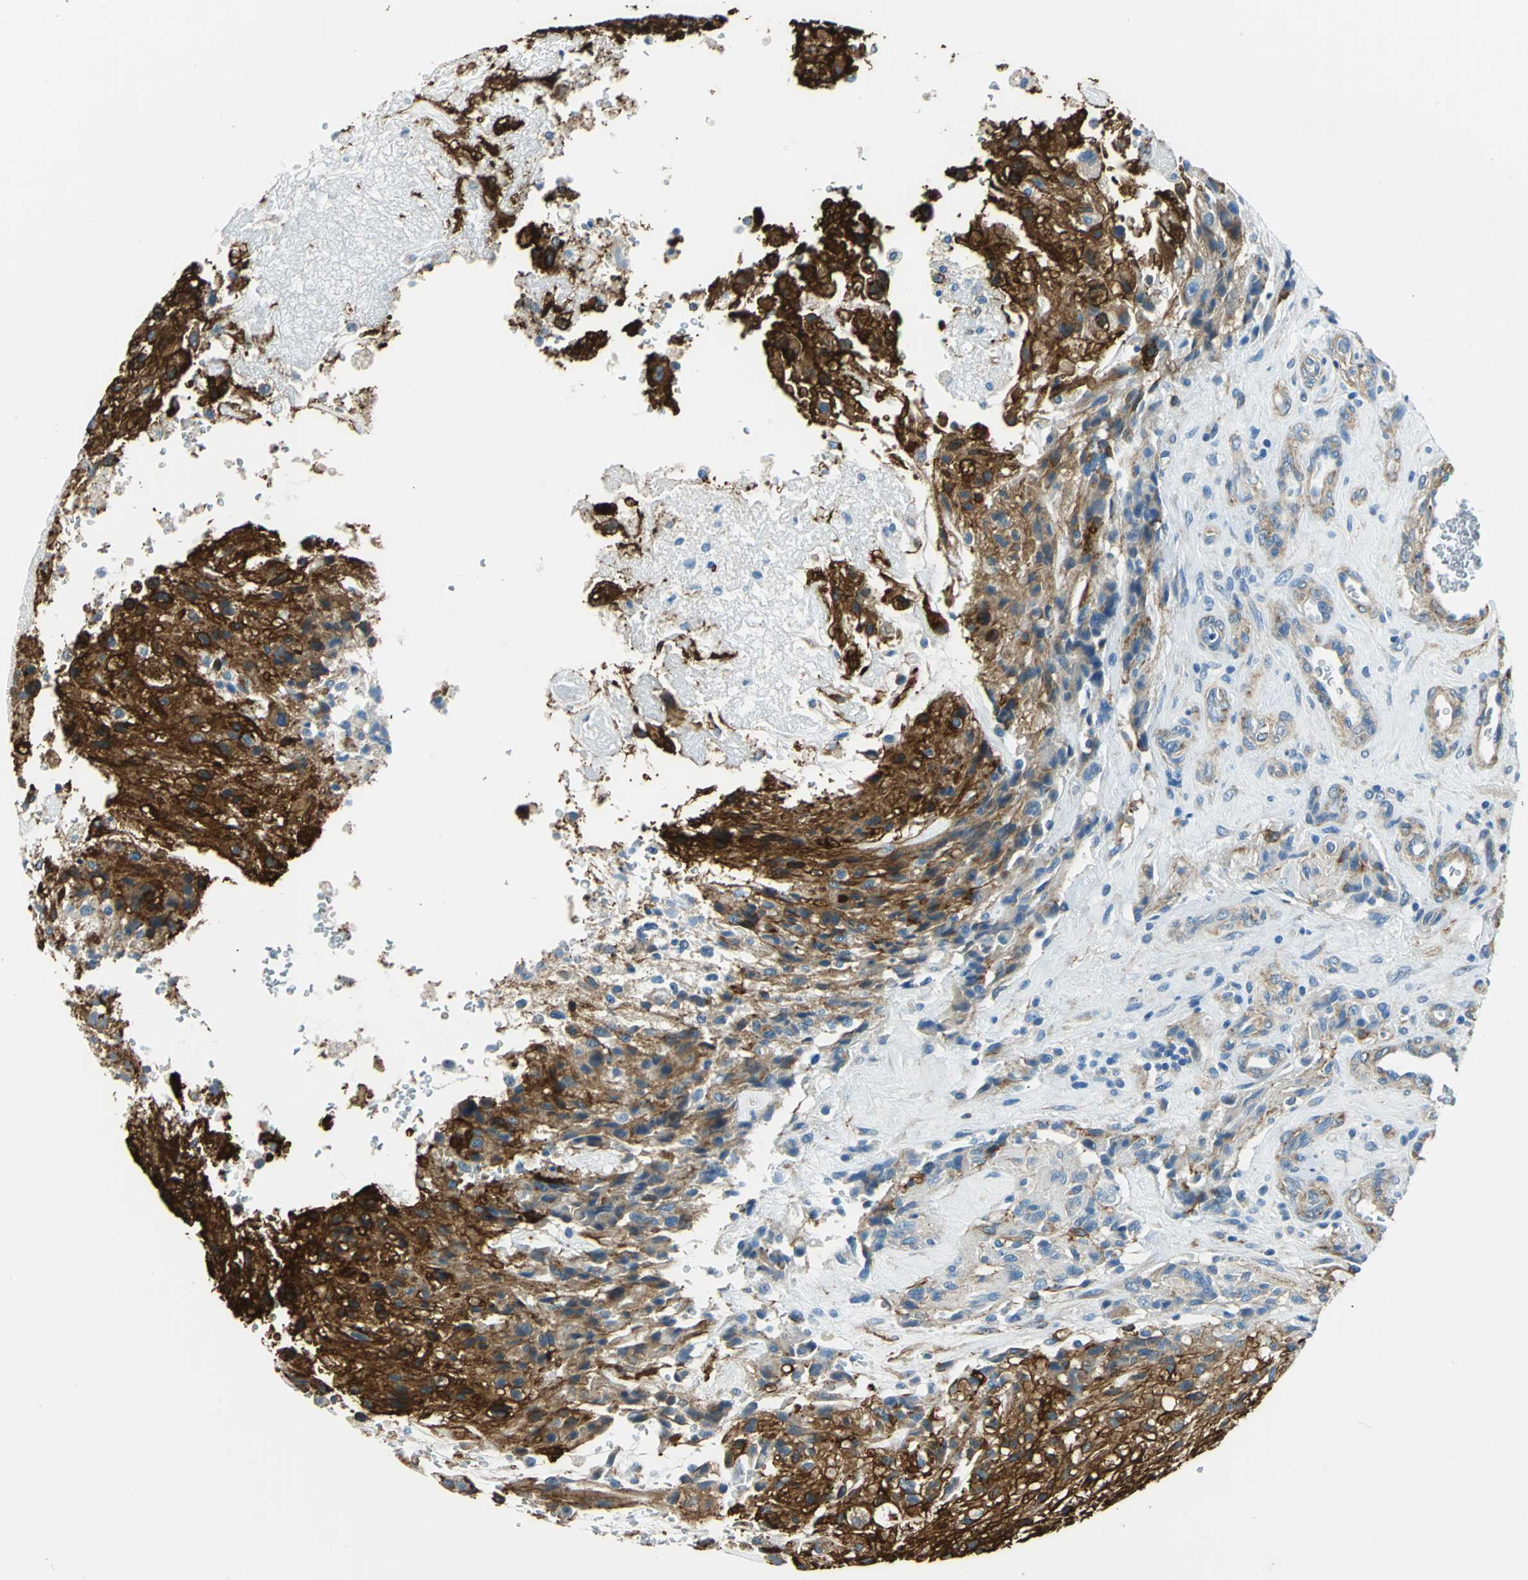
{"staining": {"intensity": "strong", "quantity": "25%-75%", "location": "cytoplasmic/membranous"}, "tissue": "glioma", "cell_type": "Tumor cells", "image_type": "cancer", "snomed": [{"axis": "morphology", "description": "Normal tissue, NOS"}, {"axis": "morphology", "description": "Glioma, malignant, High grade"}, {"axis": "topography", "description": "Cerebral cortex"}], "caption": "Approximately 25%-75% of tumor cells in malignant glioma (high-grade) demonstrate strong cytoplasmic/membranous protein positivity as visualized by brown immunohistochemical staining.", "gene": "AKAP12", "patient": {"sex": "male", "age": 56}}